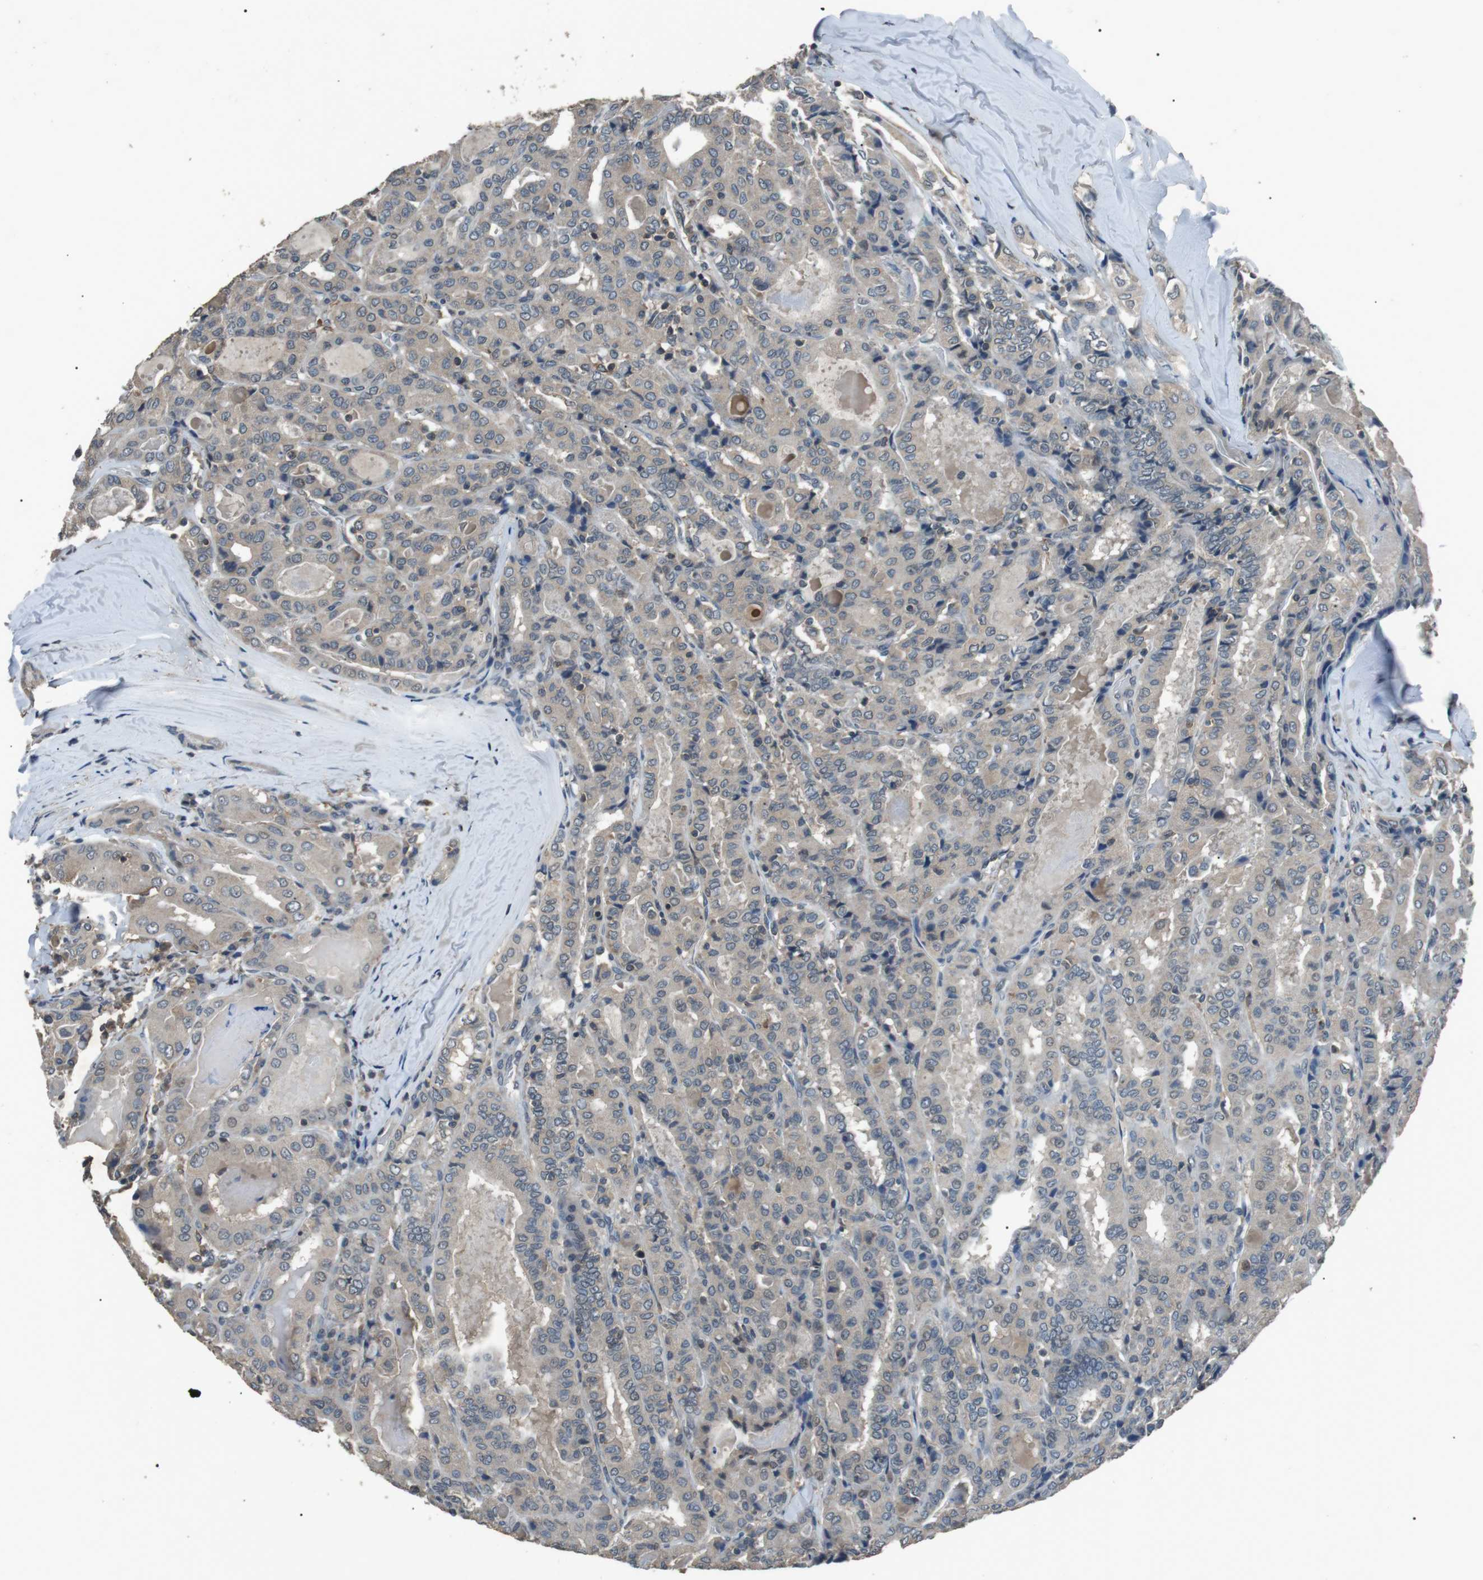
{"staining": {"intensity": "negative", "quantity": "none", "location": "none"}, "tissue": "thyroid cancer", "cell_type": "Tumor cells", "image_type": "cancer", "snomed": [{"axis": "morphology", "description": "Papillary adenocarcinoma, NOS"}, {"axis": "topography", "description": "Thyroid gland"}], "caption": "A high-resolution histopathology image shows IHC staining of thyroid papillary adenocarcinoma, which demonstrates no significant positivity in tumor cells.", "gene": "NEK7", "patient": {"sex": "female", "age": 42}}